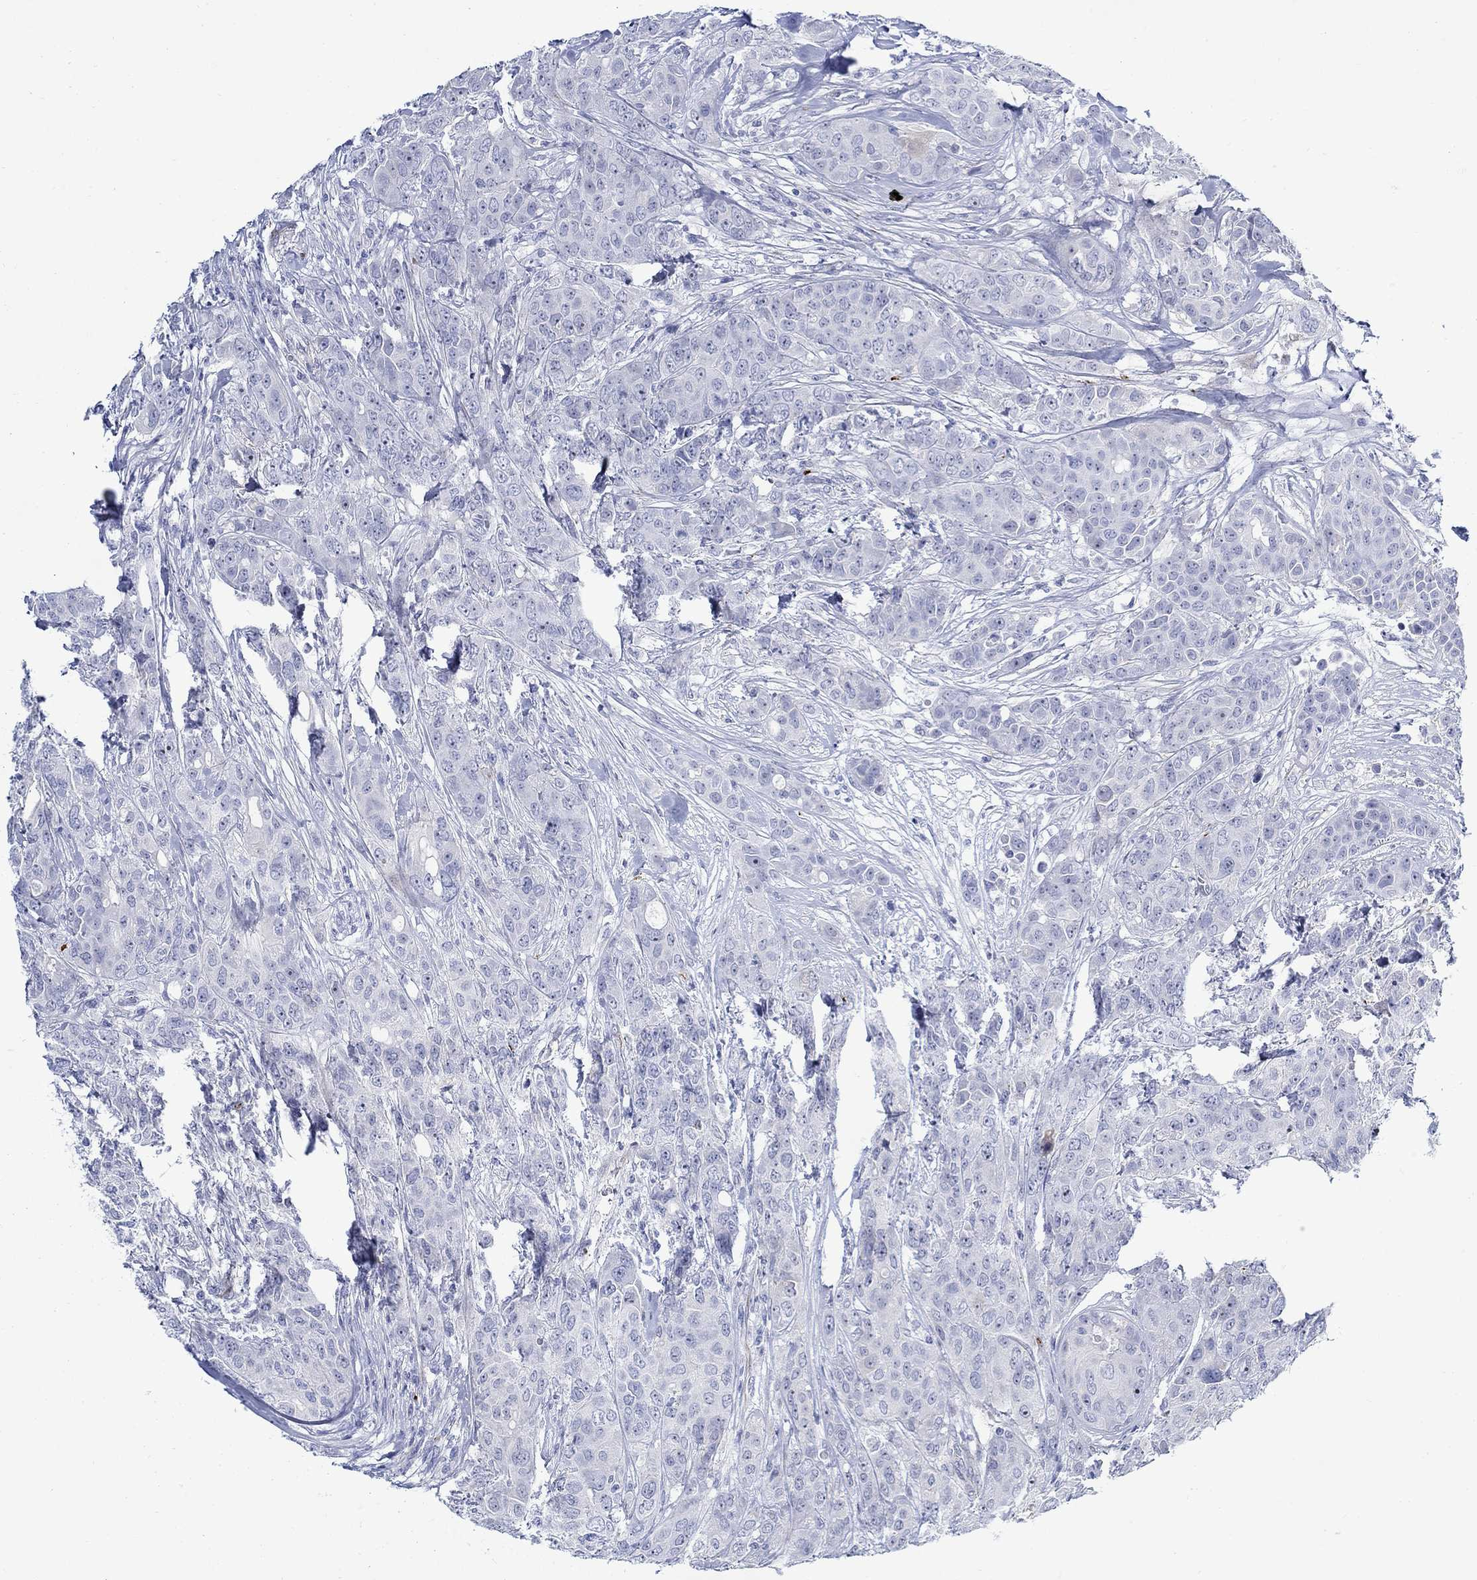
{"staining": {"intensity": "negative", "quantity": "none", "location": "none"}, "tissue": "breast cancer", "cell_type": "Tumor cells", "image_type": "cancer", "snomed": [{"axis": "morphology", "description": "Duct carcinoma"}, {"axis": "topography", "description": "Breast"}], "caption": "Breast infiltrating ductal carcinoma was stained to show a protein in brown. There is no significant positivity in tumor cells. (Brightfield microscopy of DAB IHC at high magnification).", "gene": "KSR2", "patient": {"sex": "female", "age": 43}}